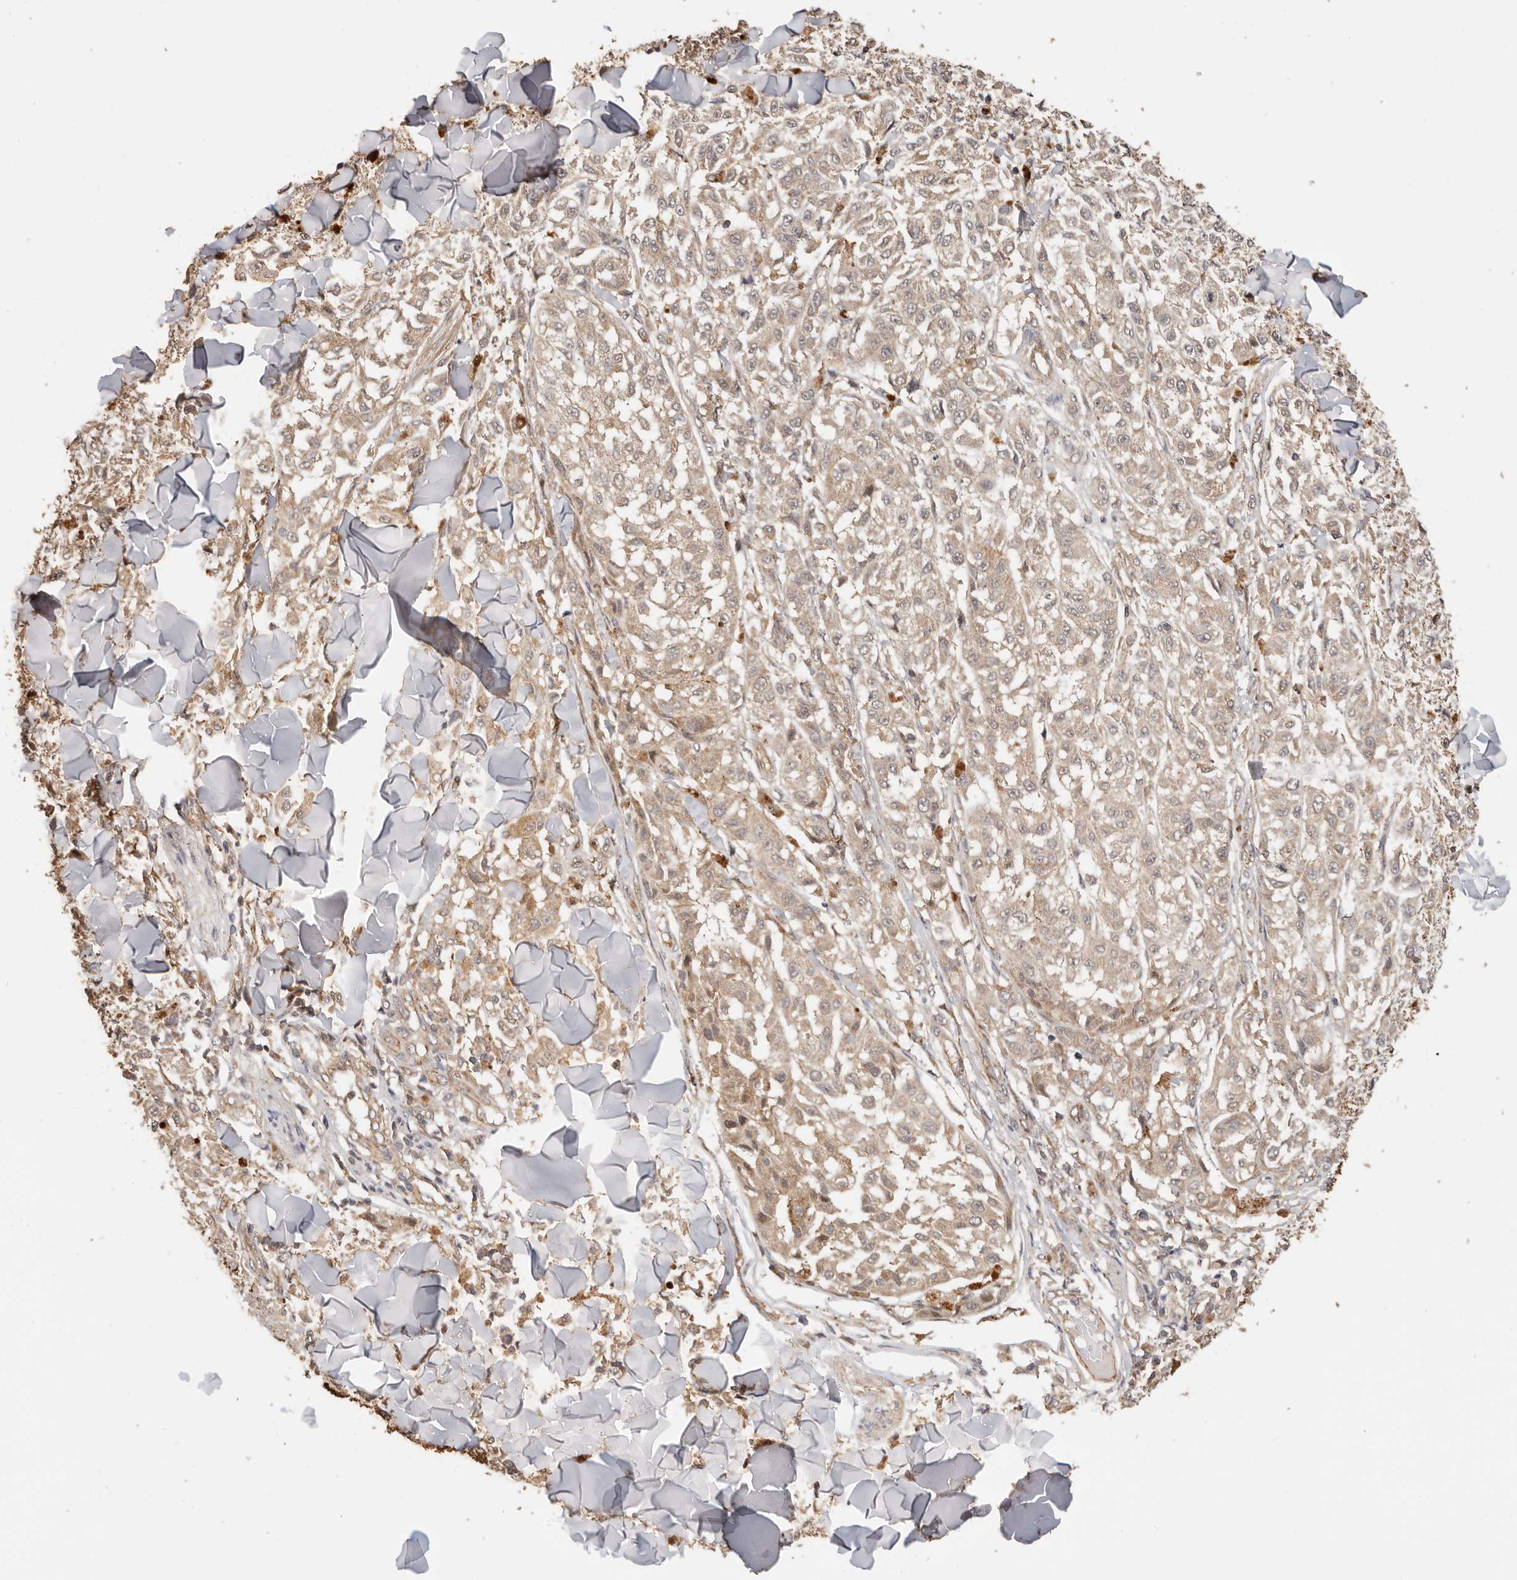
{"staining": {"intensity": "weak", "quantity": ">75%", "location": "cytoplasmic/membranous"}, "tissue": "melanoma", "cell_type": "Tumor cells", "image_type": "cancer", "snomed": [{"axis": "morphology", "description": "Malignant melanoma, NOS"}, {"axis": "topography", "description": "Skin"}], "caption": "This is a micrograph of immunohistochemistry staining of melanoma, which shows weak expression in the cytoplasmic/membranous of tumor cells.", "gene": "AFDN", "patient": {"sex": "female", "age": 64}}